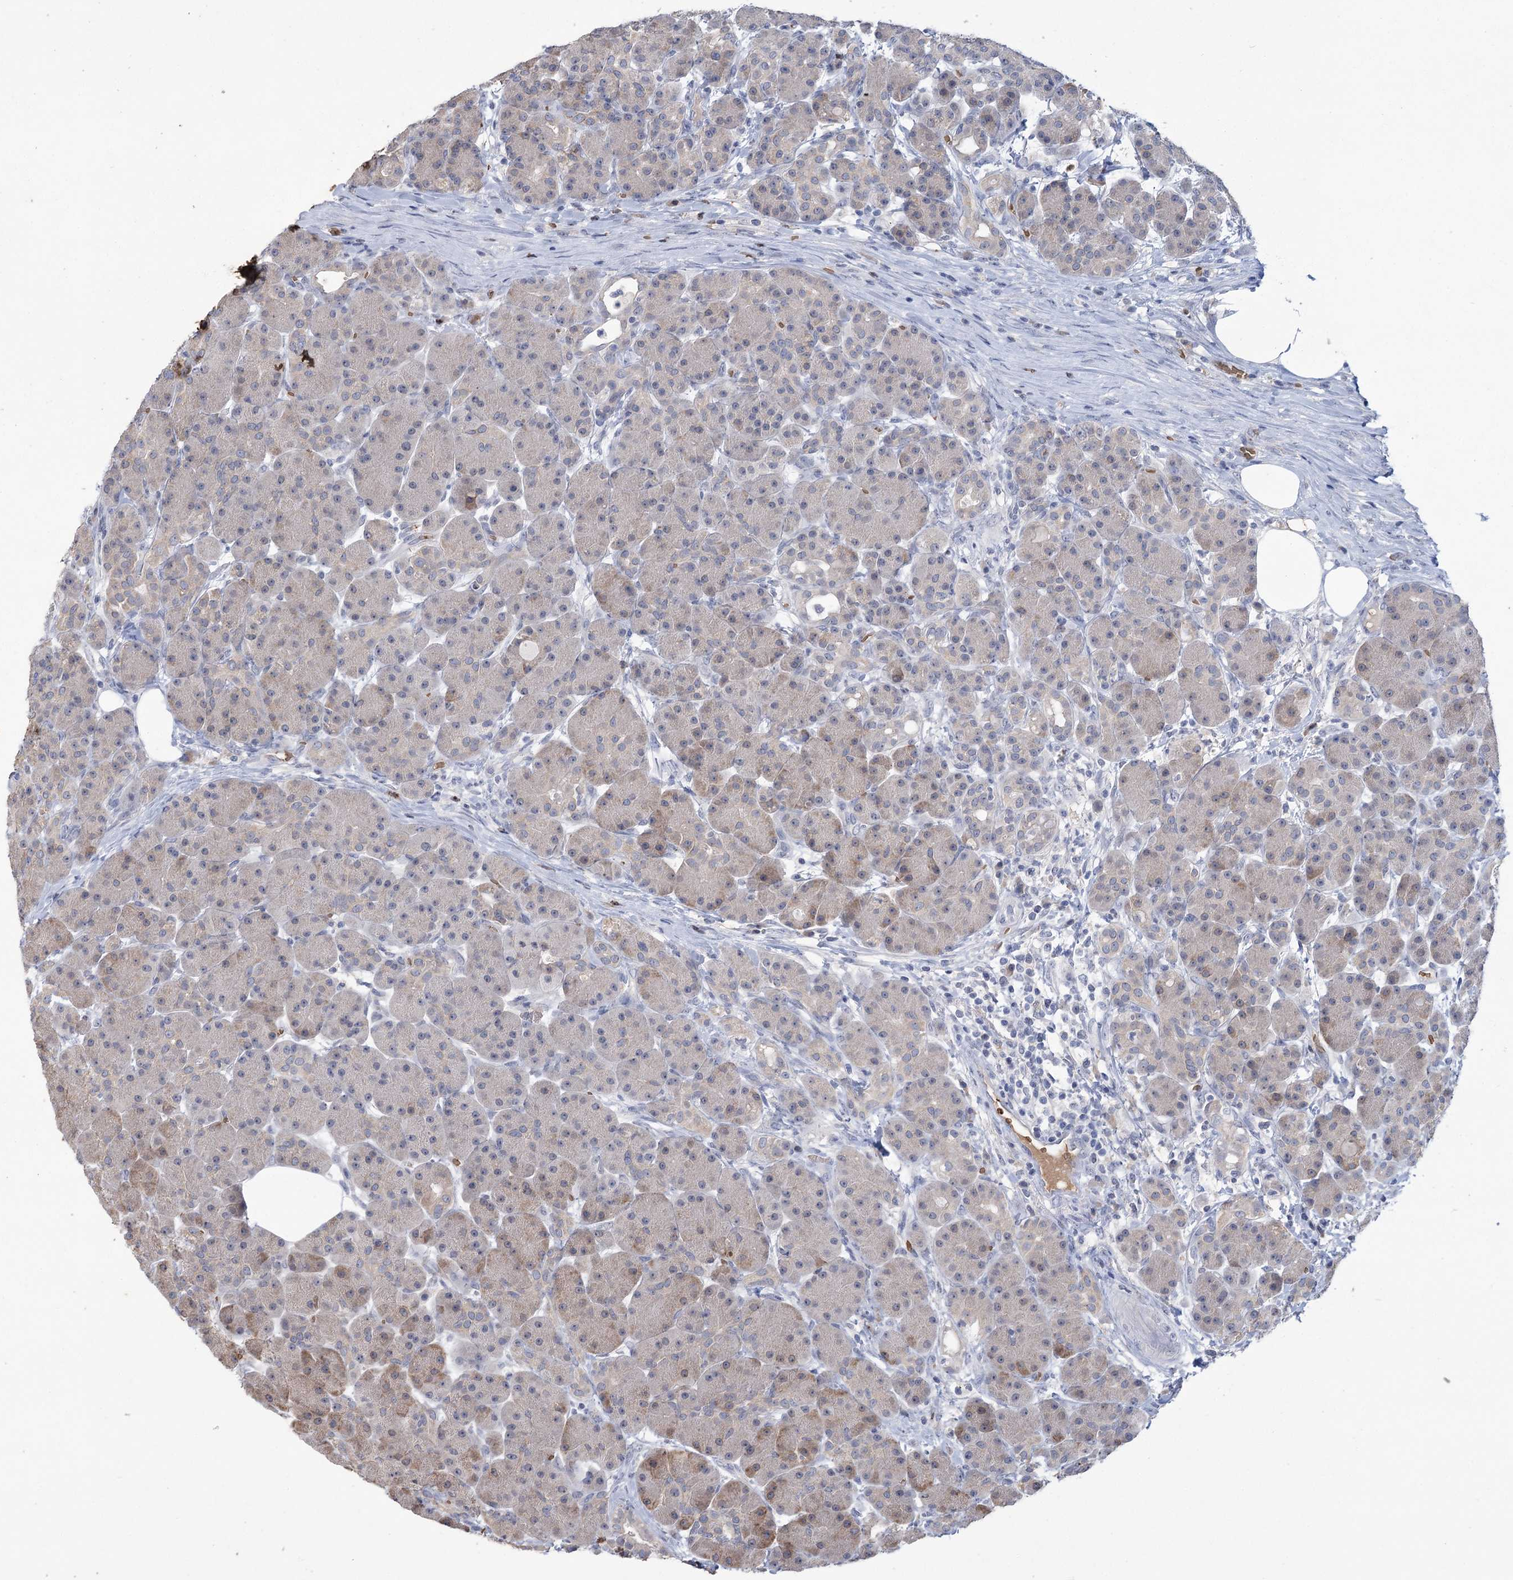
{"staining": {"intensity": "weak", "quantity": "<25%", "location": "cytoplasmic/membranous"}, "tissue": "pancreas", "cell_type": "Exocrine glandular cells", "image_type": "normal", "snomed": [{"axis": "morphology", "description": "Normal tissue, NOS"}, {"axis": "topography", "description": "Pancreas"}], "caption": "This is an IHC photomicrograph of benign human pancreas. There is no expression in exocrine glandular cells.", "gene": "HBA1", "patient": {"sex": "male", "age": 63}}